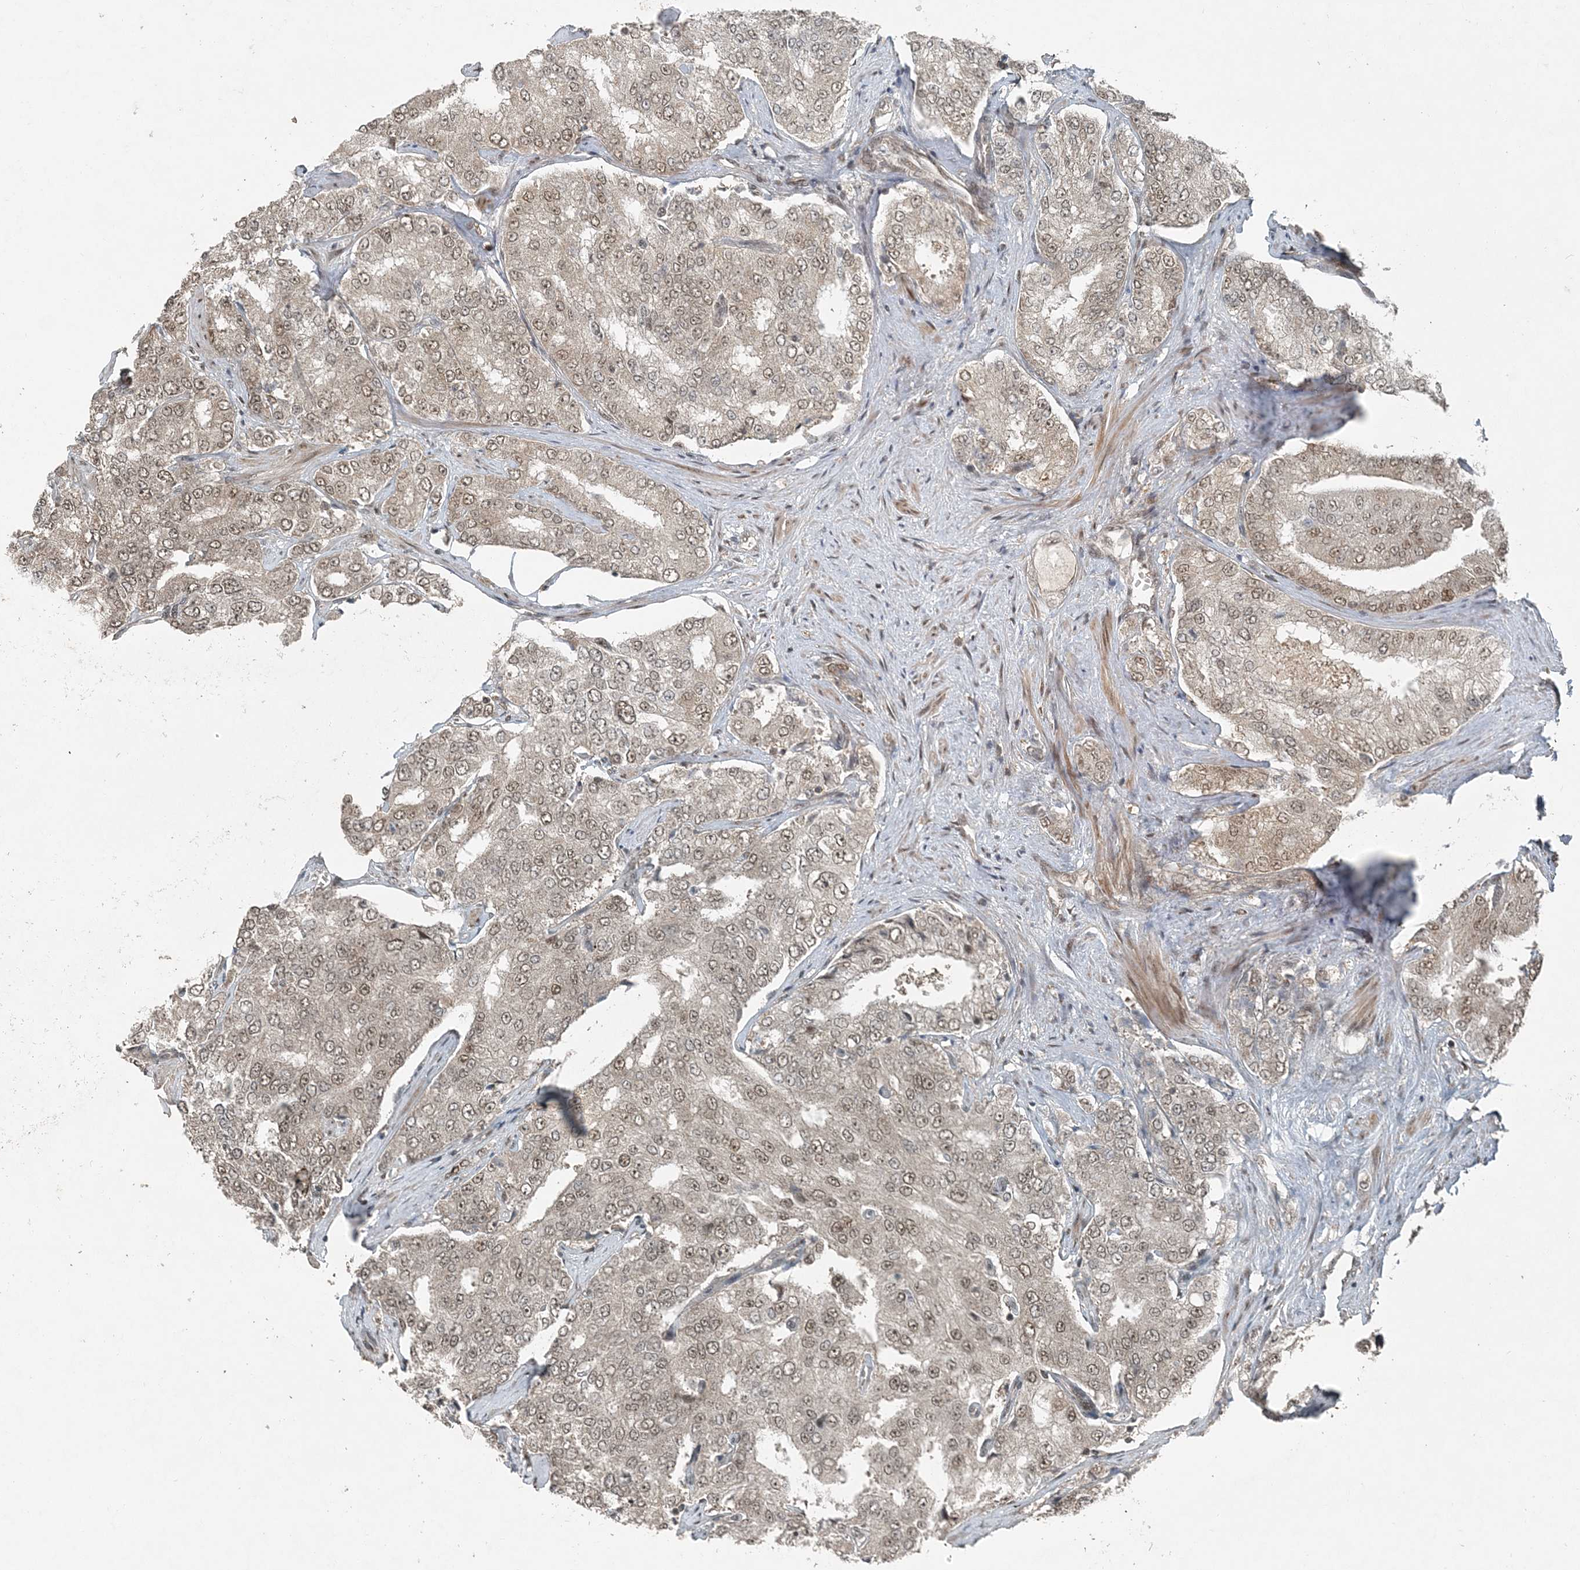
{"staining": {"intensity": "moderate", "quantity": ">75%", "location": "nuclear"}, "tissue": "prostate cancer", "cell_type": "Tumor cells", "image_type": "cancer", "snomed": [{"axis": "morphology", "description": "Adenocarcinoma, High grade"}, {"axis": "topography", "description": "Prostate"}], "caption": "Human prostate high-grade adenocarcinoma stained with a protein marker reveals moderate staining in tumor cells.", "gene": "COPS7B", "patient": {"sex": "male", "age": 58}}